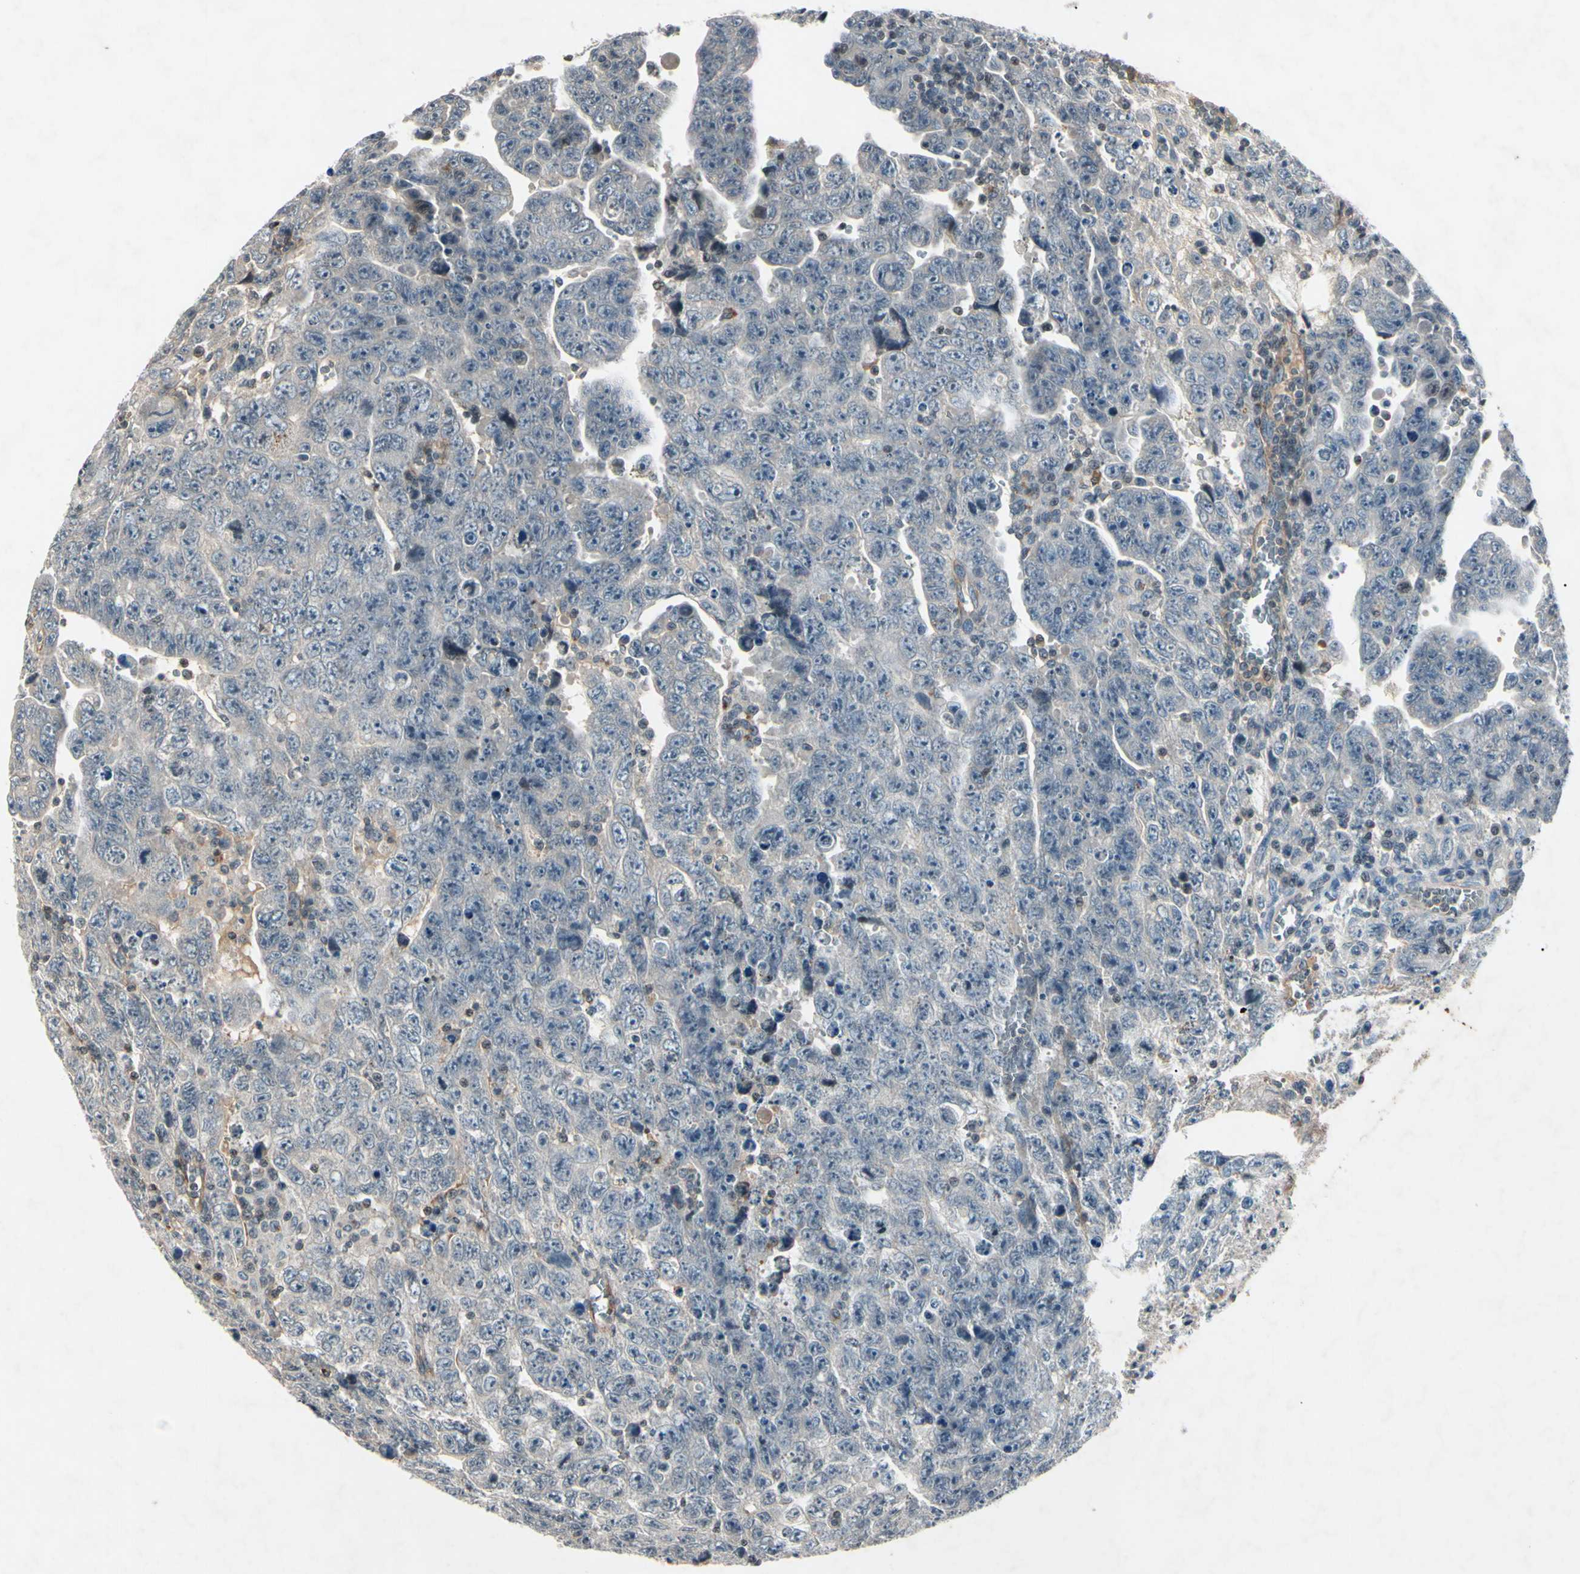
{"staining": {"intensity": "negative", "quantity": "none", "location": "none"}, "tissue": "testis cancer", "cell_type": "Tumor cells", "image_type": "cancer", "snomed": [{"axis": "morphology", "description": "Carcinoma, Embryonal, NOS"}, {"axis": "topography", "description": "Testis"}], "caption": "IHC histopathology image of neoplastic tissue: human testis cancer stained with DAB (3,3'-diaminobenzidine) exhibits no significant protein staining in tumor cells.", "gene": "AEBP1", "patient": {"sex": "male", "age": 28}}